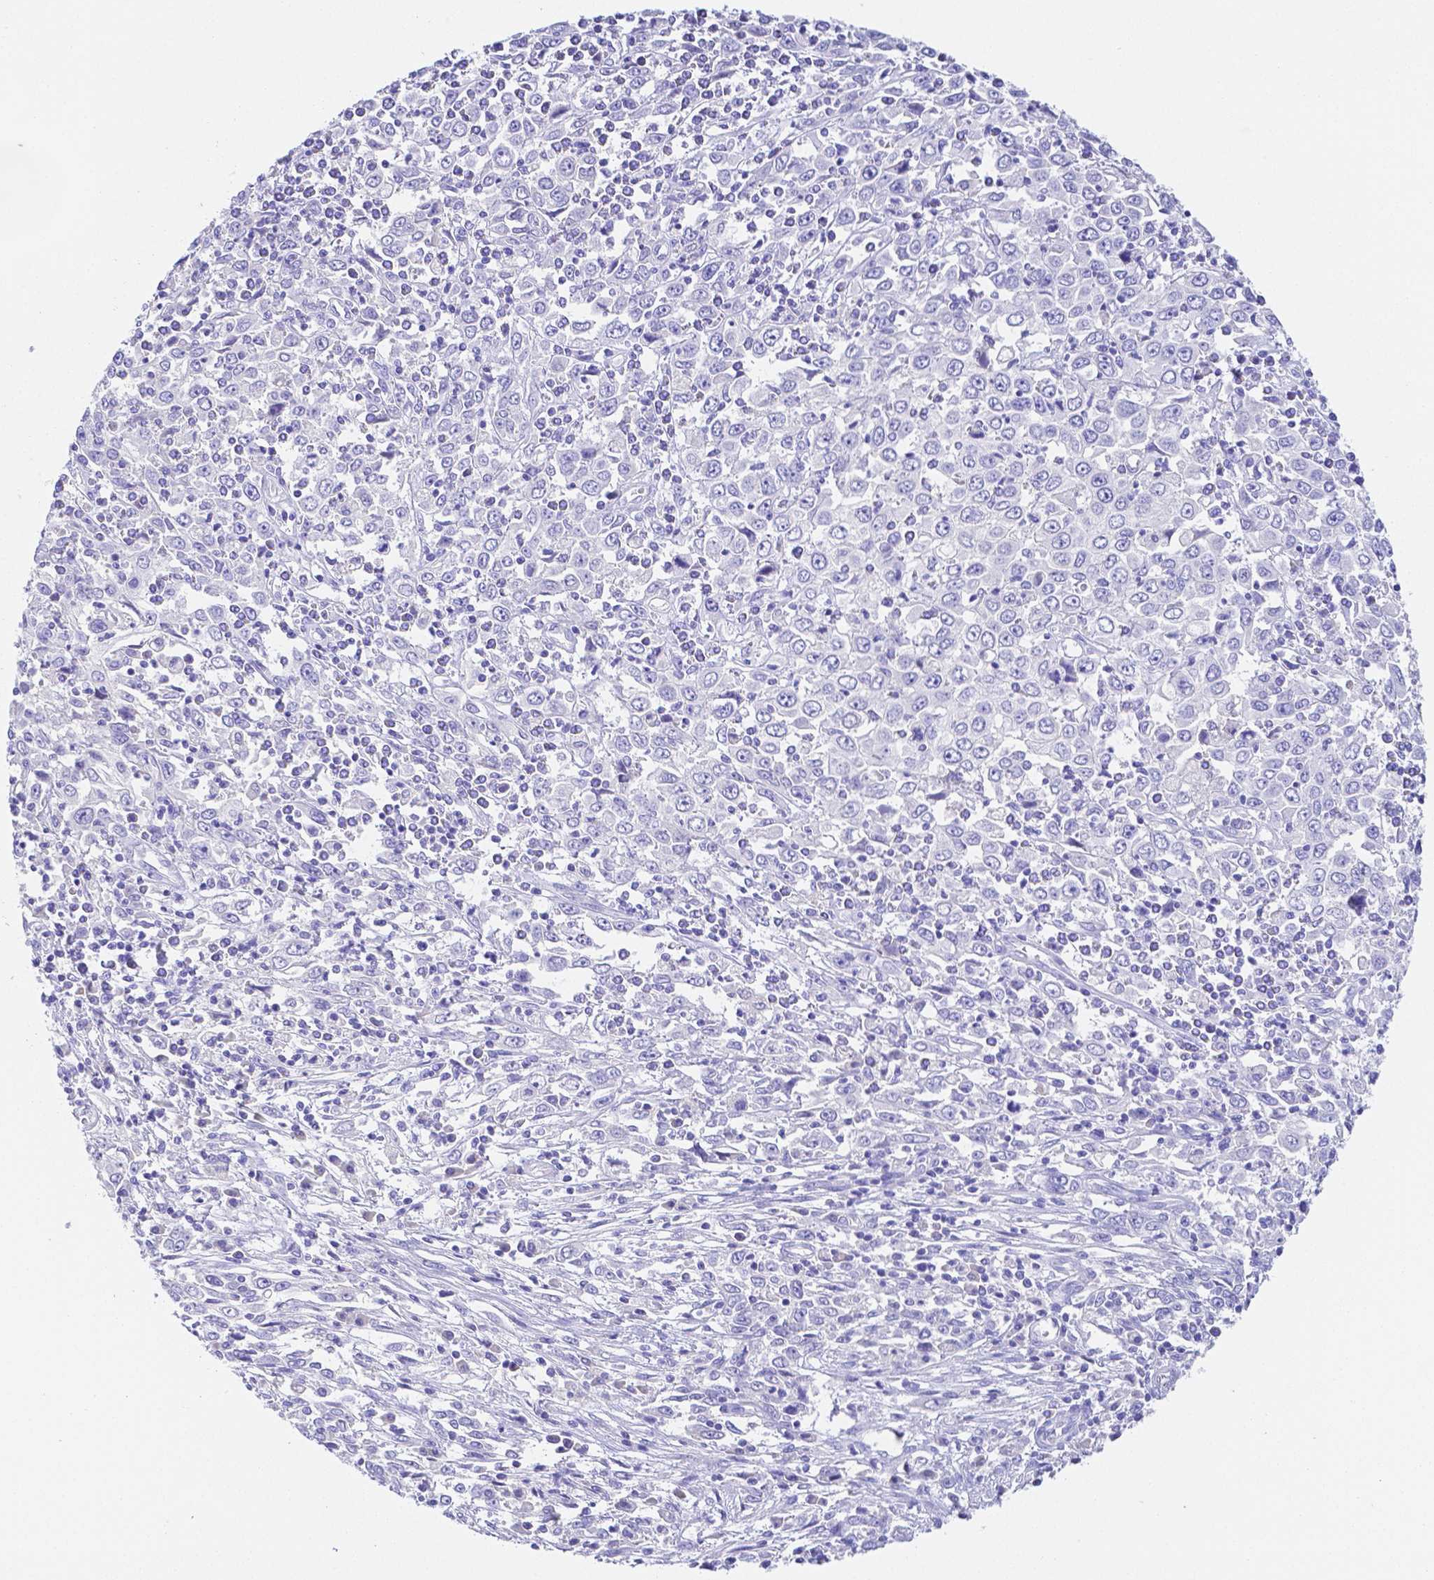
{"staining": {"intensity": "negative", "quantity": "none", "location": "none"}, "tissue": "cervical cancer", "cell_type": "Tumor cells", "image_type": "cancer", "snomed": [{"axis": "morphology", "description": "Adenocarcinoma, NOS"}, {"axis": "topography", "description": "Cervix"}], "caption": "This is a histopathology image of immunohistochemistry (IHC) staining of adenocarcinoma (cervical), which shows no staining in tumor cells. The staining was performed using DAB (3,3'-diaminobenzidine) to visualize the protein expression in brown, while the nuclei were stained in blue with hematoxylin (Magnification: 20x).", "gene": "ZG16B", "patient": {"sex": "female", "age": 40}}